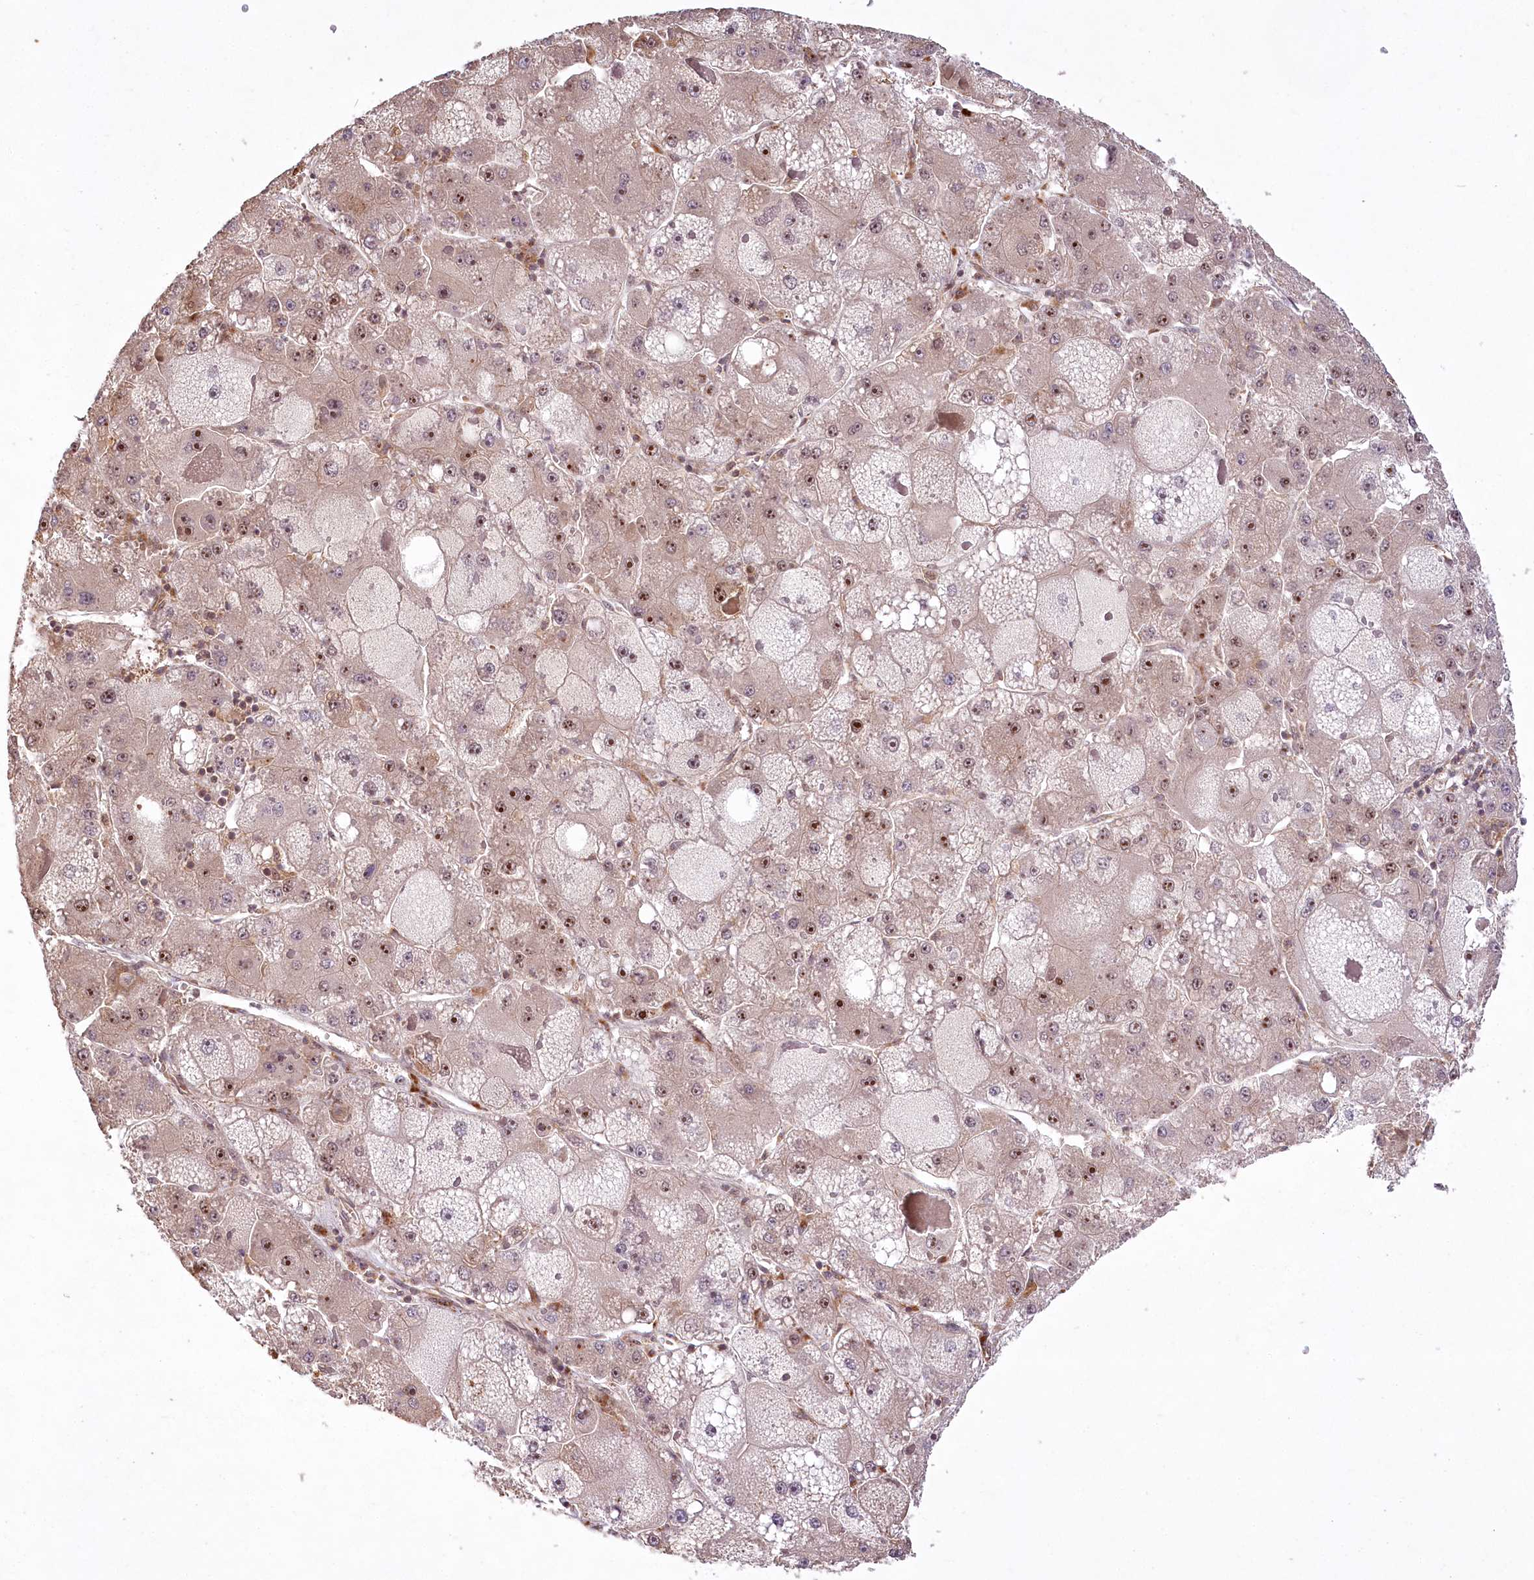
{"staining": {"intensity": "moderate", "quantity": ">75%", "location": "nuclear"}, "tissue": "liver cancer", "cell_type": "Tumor cells", "image_type": "cancer", "snomed": [{"axis": "morphology", "description": "Carcinoma, Hepatocellular, NOS"}, {"axis": "topography", "description": "Liver"}], "caption": "Brown immunohistochemical staining in liver cancer demonstrates moderate nuclear expression in approximately >75% of tumor cells.", "gene": "SERGEF", "patient": {"sex": "female", "age": 73}}